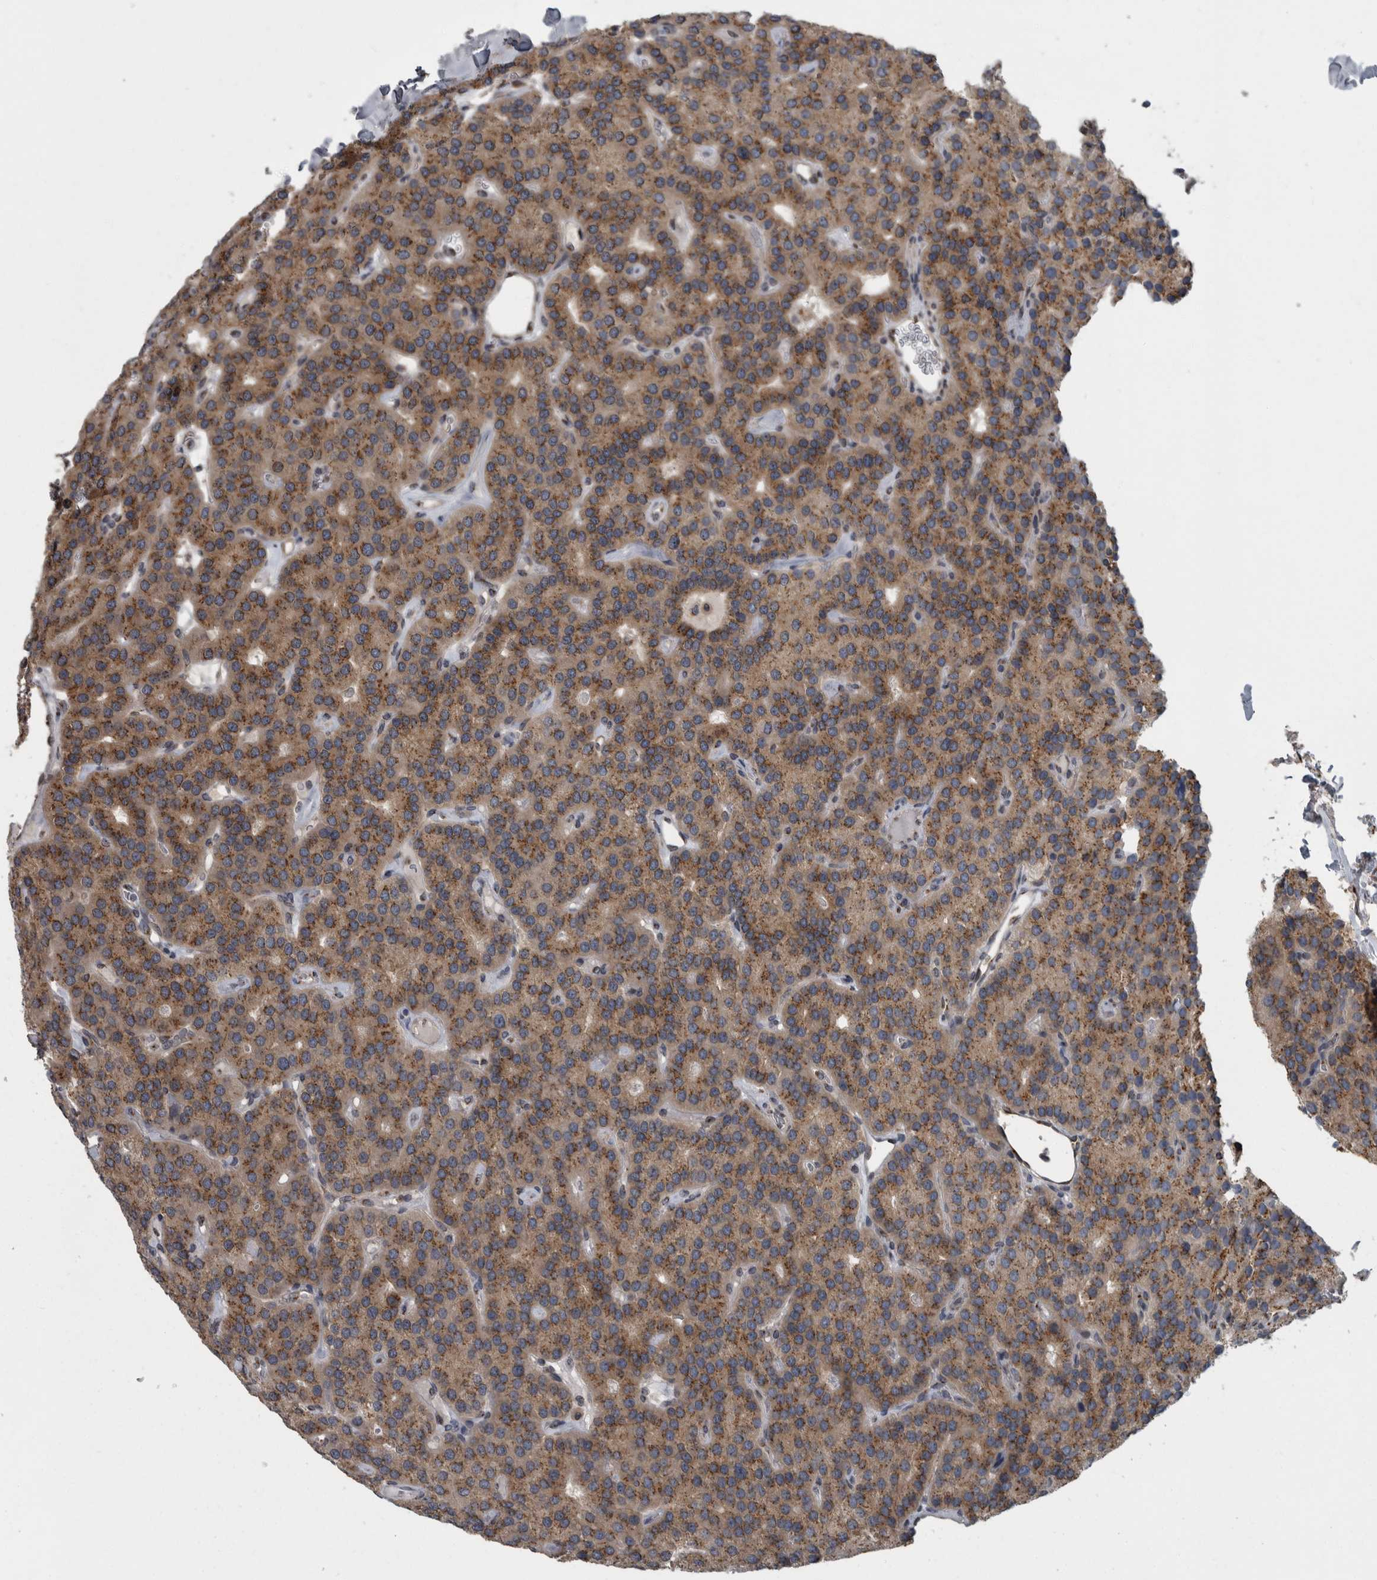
{"staining": {"intensity": "strong", "quantity": "25%-75%", "location": "cytoplasmic/membranous"}, "tissue": "parathyroid gland", "cell_type": "Glandular cells", "image_type": "normal", "snomed": [{"axis": "morphology", "description": "Normal tissue, NOS"}, {"axis": "morphology", "description": "Adenoma, NOS"}, {"axis": "topography", "description": "Parathyroid gland"}], "caption": "Protein expression analysis of benign human parathyroid gland reveals strong cytoplasmic/membranous staining in approximately 25%-75% of glandular cells. The staining is performed using DAB brown chromogen to label protein expression. The nuclei are counter-stained blue using hematoxylin.", "gene": "LMAN2L", "patient": {"sex": "female", "age": 86}}